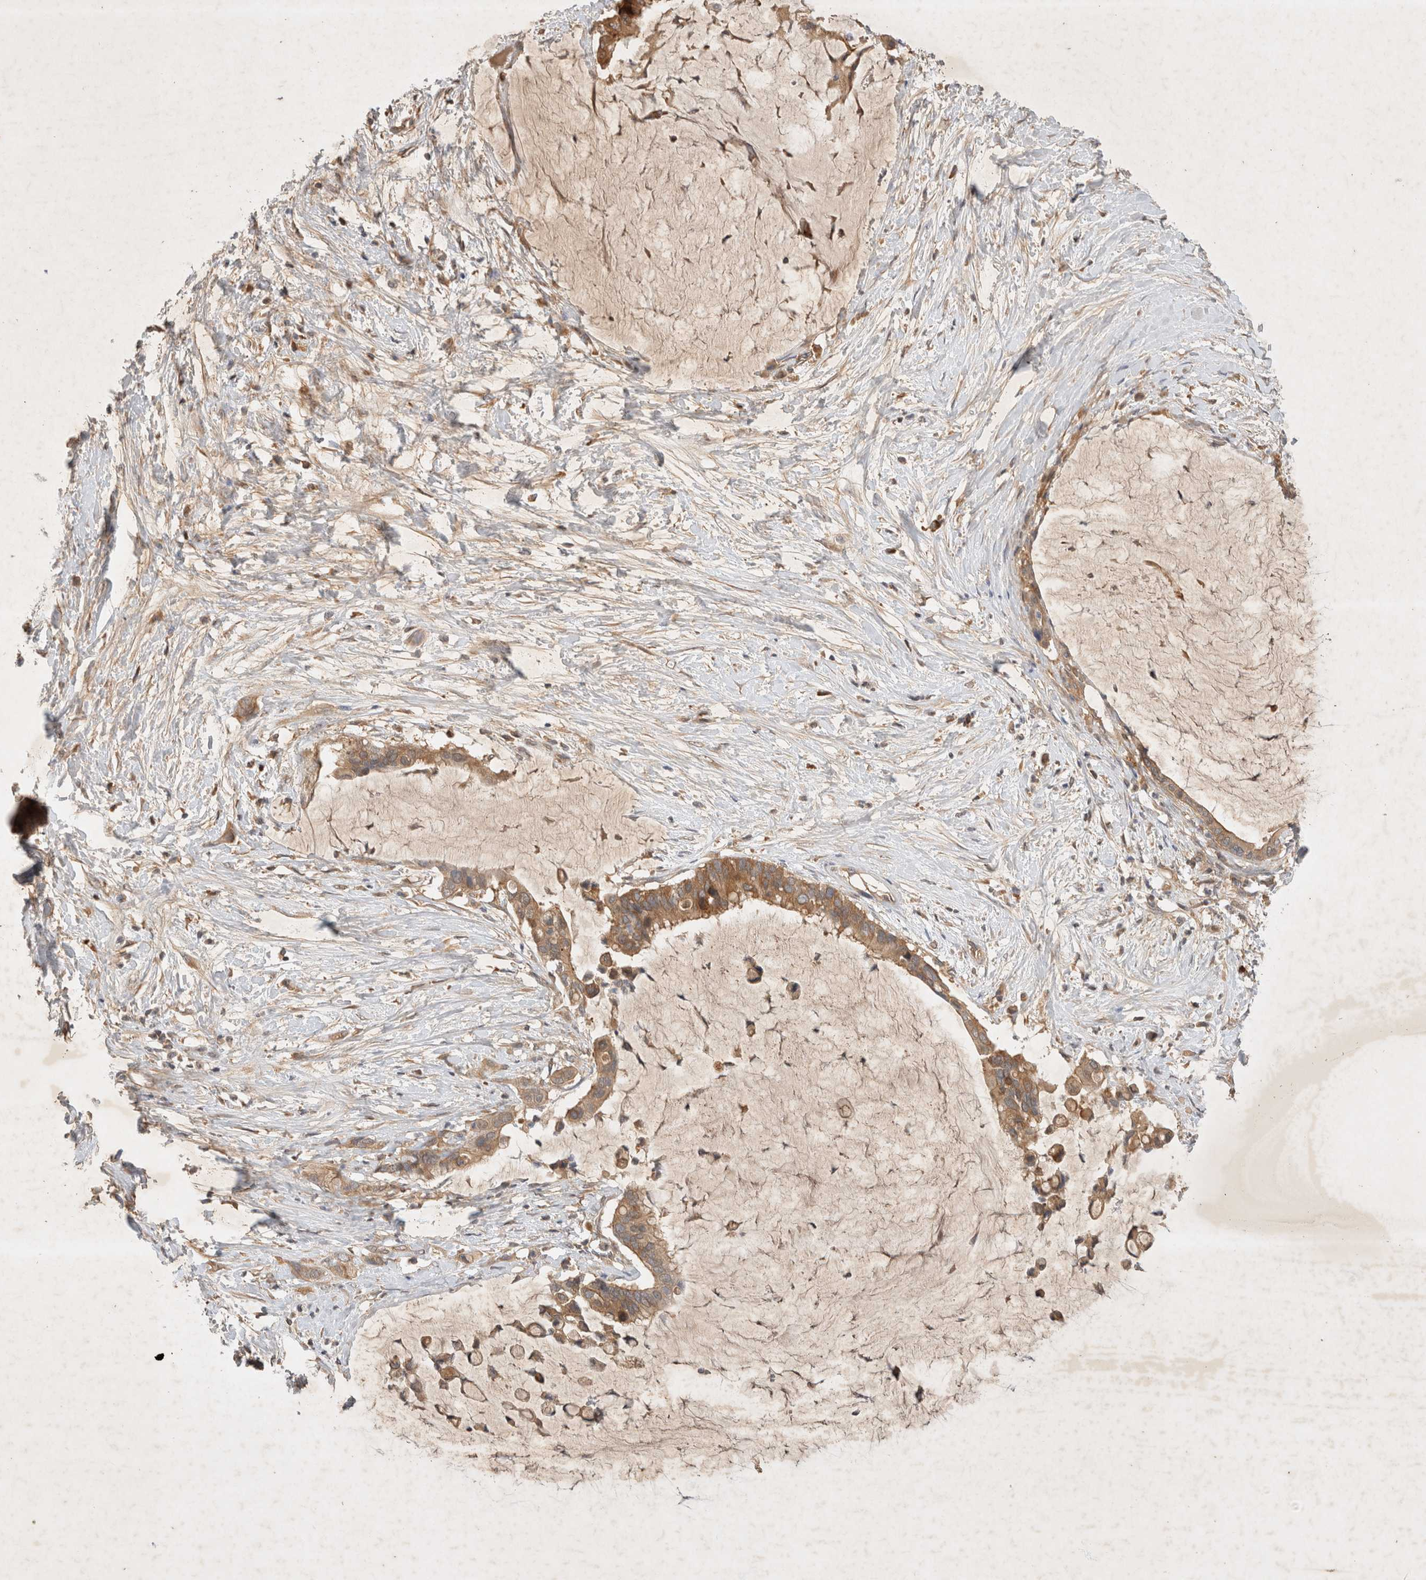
{"staining": {"intensity": "moderate", "quantity": ">75%", "location": "cytoplasmic/membranous"}, "tissue": "pancreatic cancer", "cell_type": "Tumor cells", "image_type": "cancer", "snomed": [{"axis": "morphology", "description": "Adenocarcinoma, NOS"}, {"axis": "topography", "description": "Pancreas"}], "caption": "High-power microscopy captured an IHC image of adenocarcinoma (pancreatic), revealing moderate cytoplasmic/membranous staining in approximately >75% of tumor cells.", "gene": "YES1", "patient": {"sex": "male", "age": 41}}